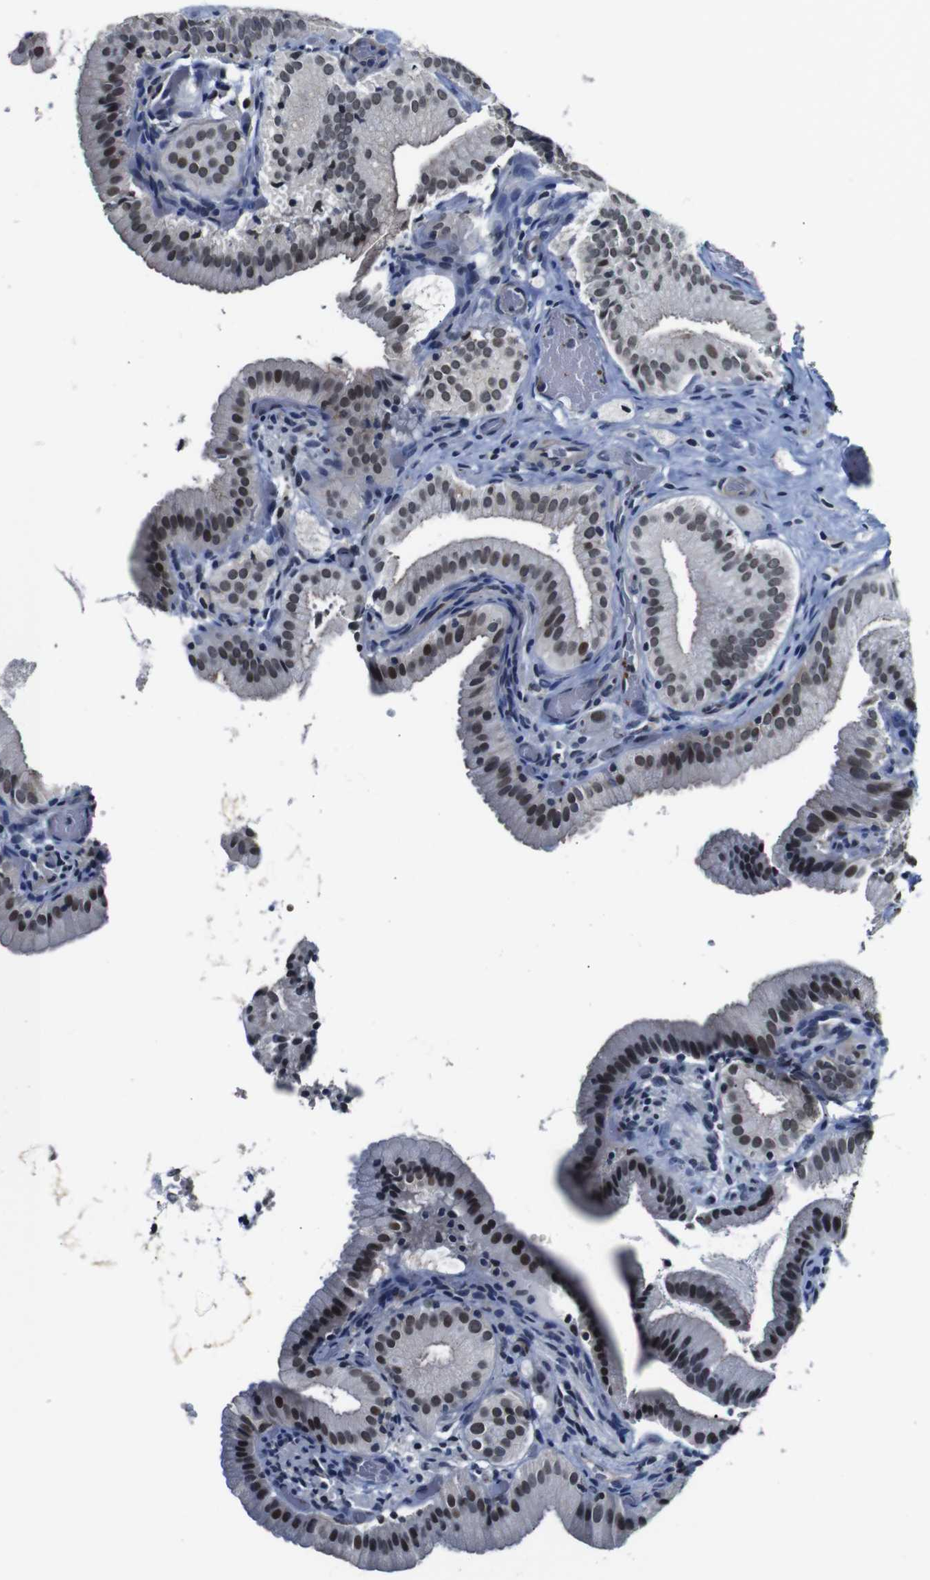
{"staining": {"intensity": "moderate", "quantity": "25%-75%", "location": "nuclear"}, "tissue": "gallbladder", "cell_type": "Glandular cells", "image_type": "normal", "snomed": [{"axis": "morphology", "description": "Normal tissue, NOS"}, {"axis": "topography", "description": "Gallbladder"}], "caption": "Gallbladder stained with DAB (3,3'-diaminobenzidine) IHC demonstrates medium levels of moderate nuclear positivity in about 25%-75% of glandular cells.", "gene": "ILDR2", "patient": {"sex": "male", "age": 54}}